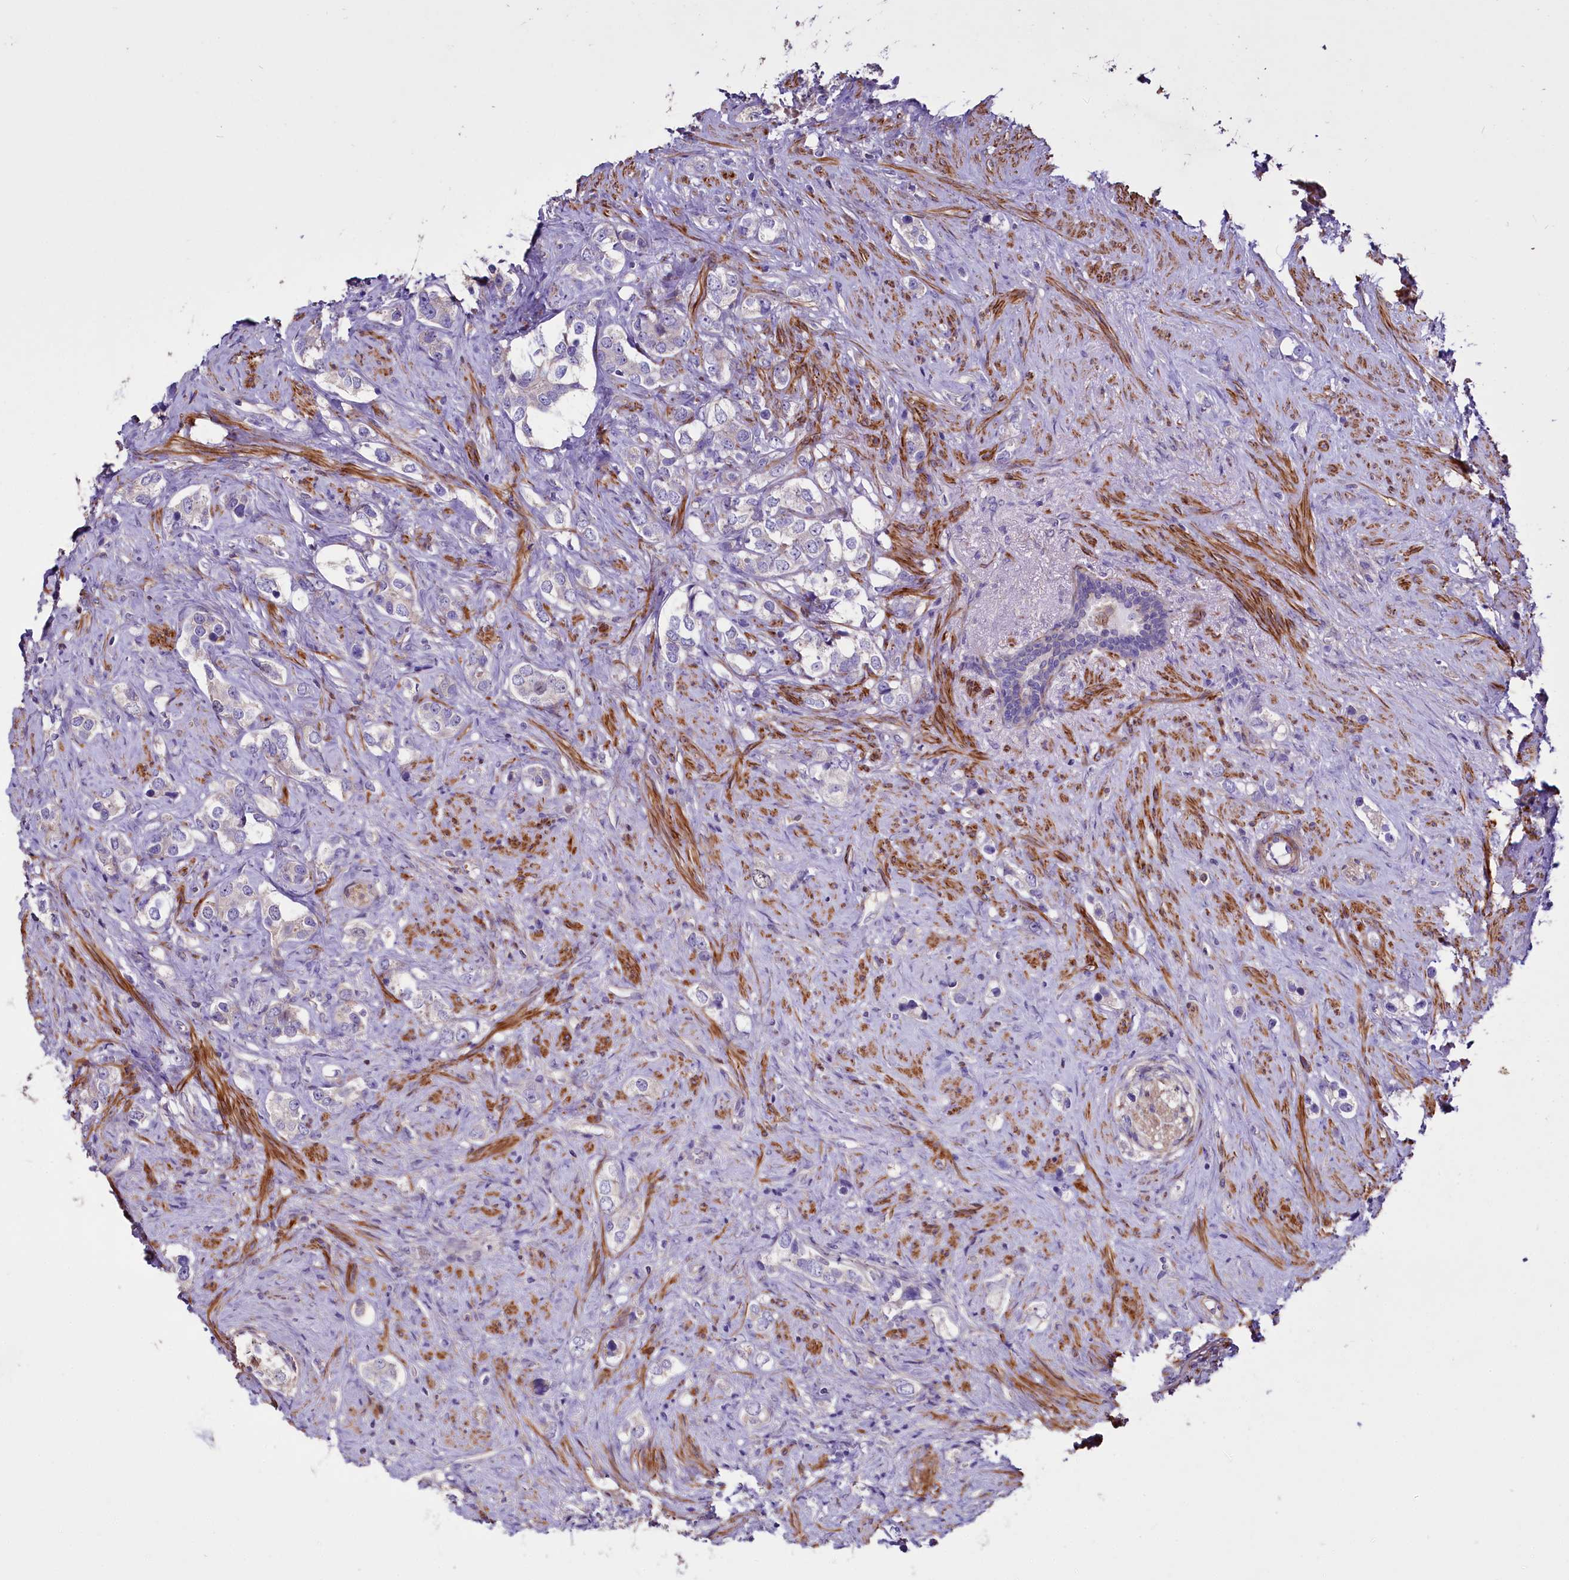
{"staining": {"intensity": "negative", "quantity": "none", "location": "none"}, "tissue": "prostate cancer", "cell_type": "Tumor cells", "image_type": "cancer", "snomed": [{"axis": "morphology", "description": "Adenocarcinoma, High grade"}, {"axis": "topography", "description": "Prostate"}], "caption": "This photomicrograph is of prostate cancer stained with immunohistochemistry (IHC) to label a protein in brown with the nuclei are counter-stained blue. There is no staining in tumor cells.", "gene": "WNT8A", "patient": {"sex": "male", "age": 63}}